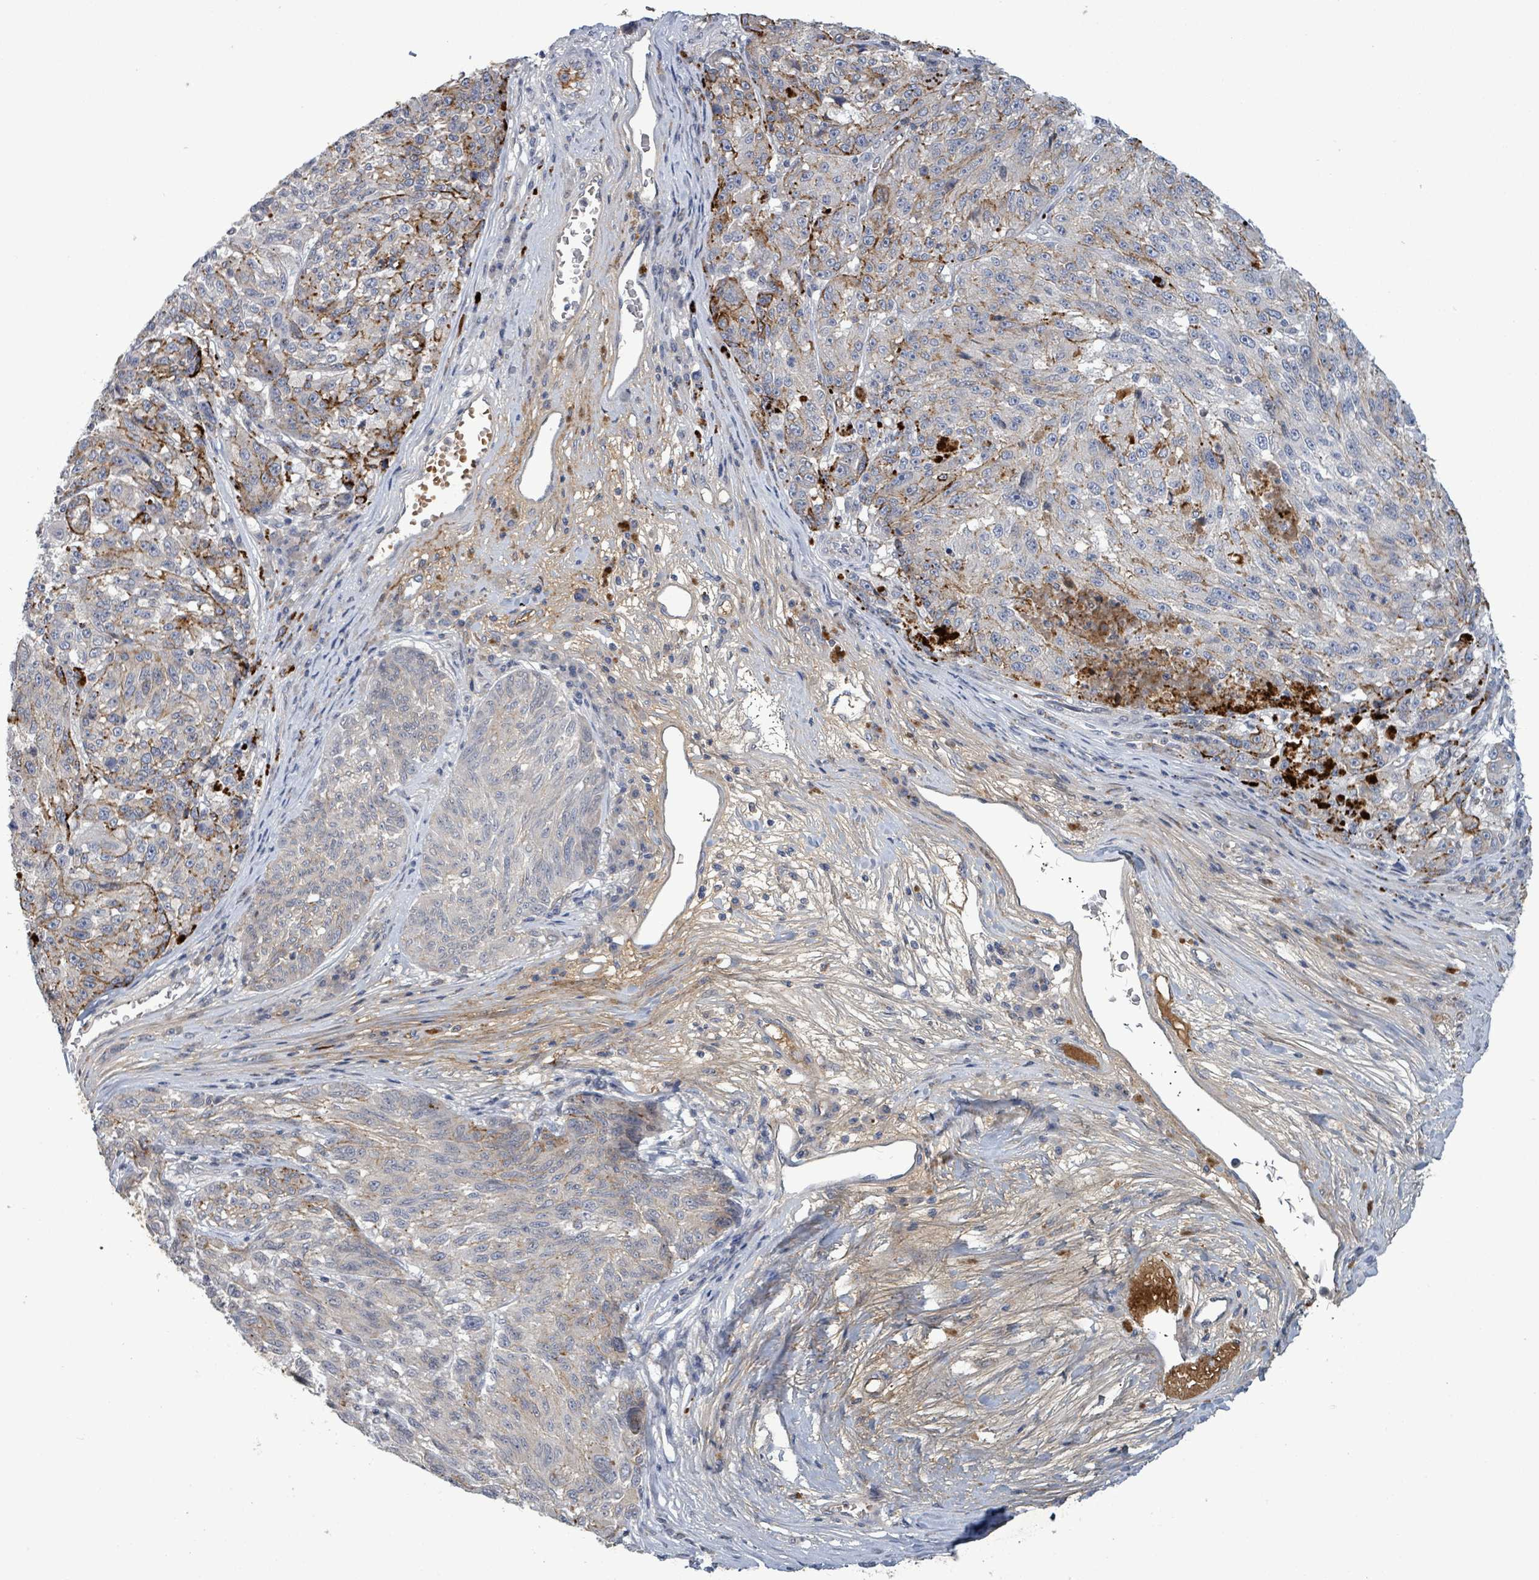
{"staining": {"intensity": "negative", "quantity": "none", "location": "none"}, "tissue": "melanoma", "cell_type": "Tumor cells", "image_type": "cancer", "snomed": [{"axis": "morphology", "description": "Malignant melanoma, NOS"}, {"axis": "topography", "description": "Skin"}], "caption": "The image demonstrates no significant staining in tumor cells of malignant melanoma.", "gene": "GRM8", "patient": {"sex": "male", "age": 53}}